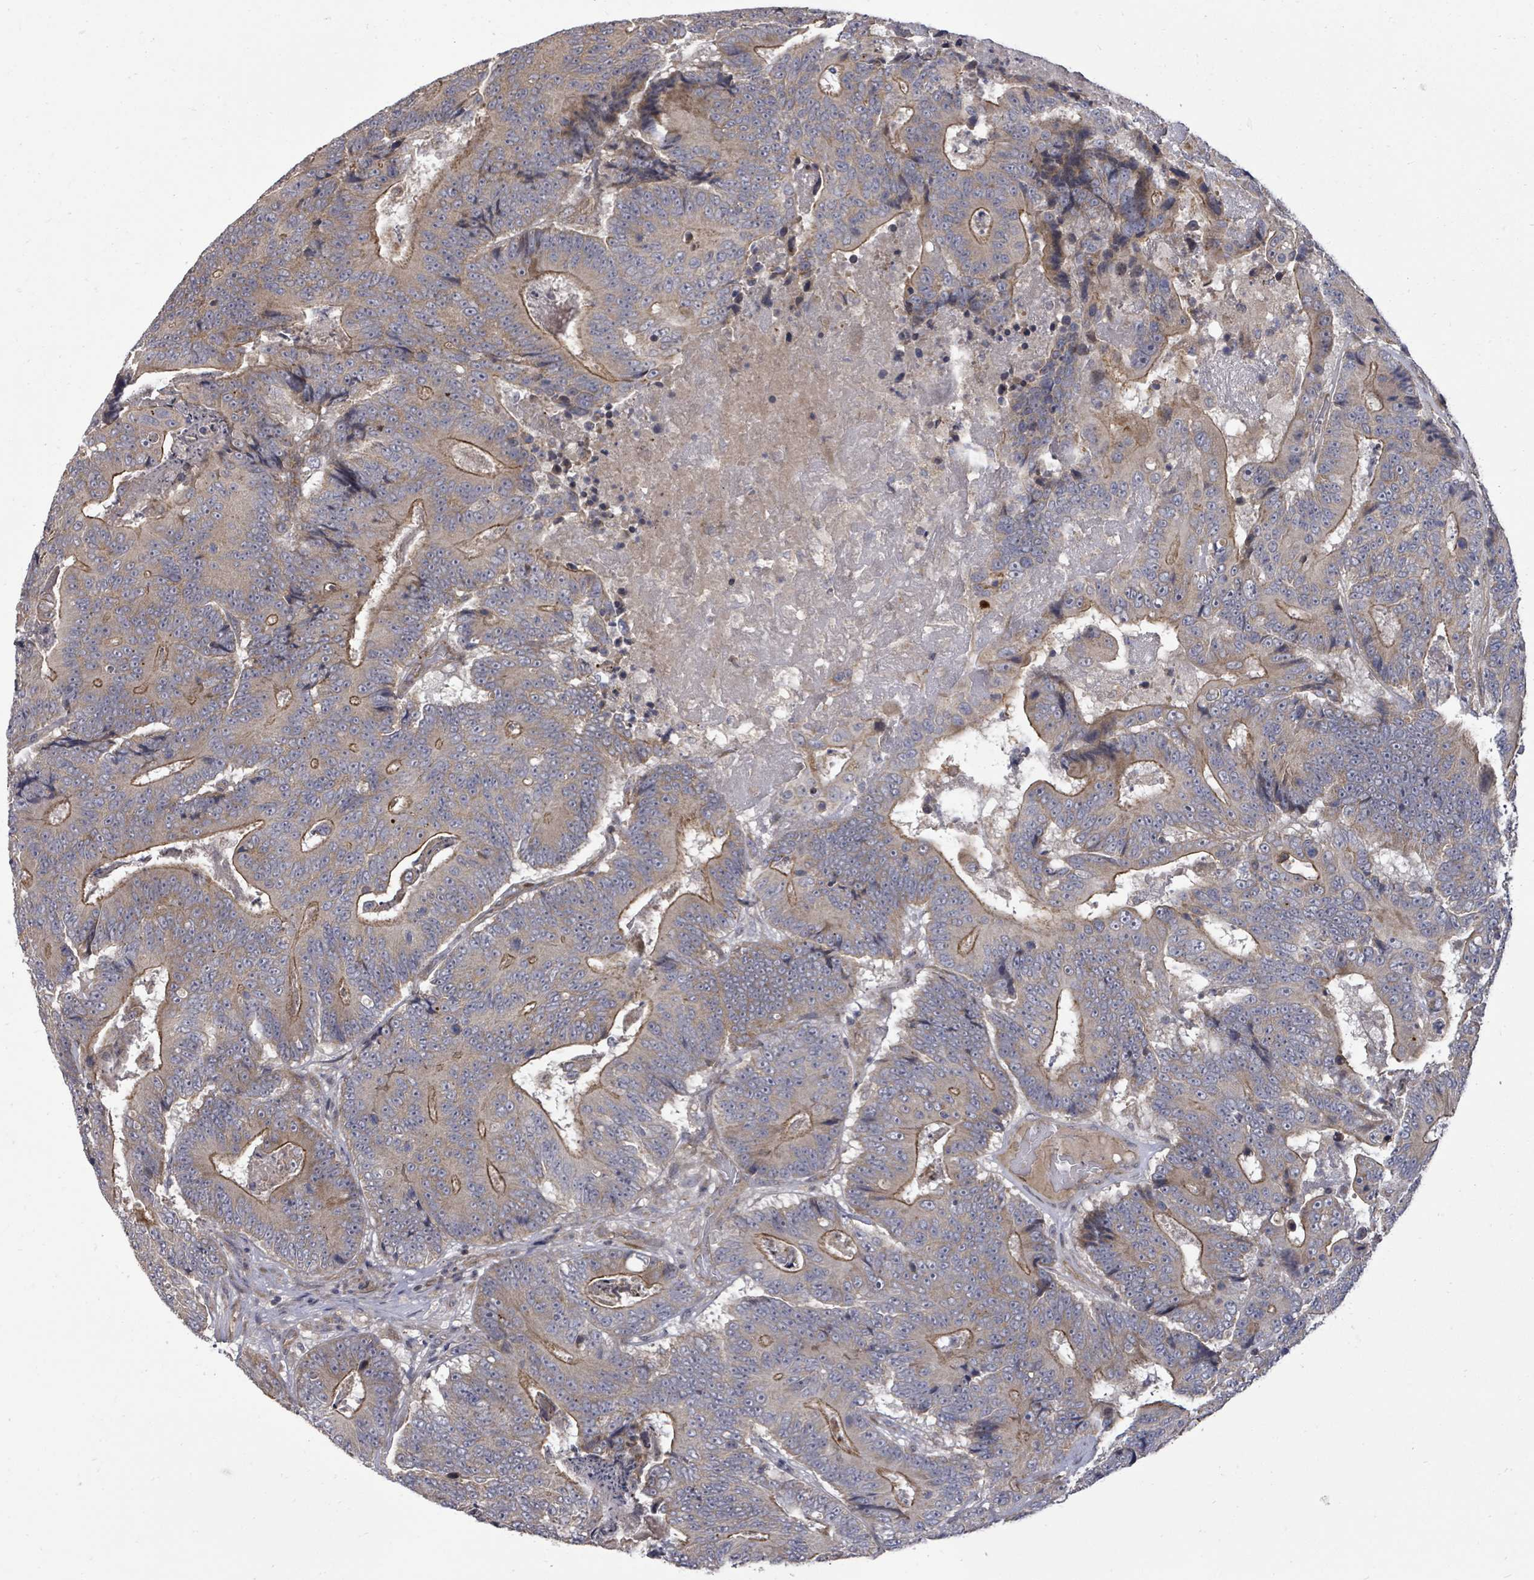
{"staining": {"intensity": "moderate", "quantity": "<25%", "location": "cytoplasmic/membranous"}, "tissue": "colorectal cancer", "cell_type": "Tumor cells", "image_type": "cancer", "snomed": [{"axis": "morphology", "description": "Adenocarcinoma, NOS"}, {"axis": "topography", "description": "Colon"}], "caption": "Adenocarcinoma (colorectal) stained with immunohistochemistry (IHC) exhibits moderate cytoplasmic/membranous expression in about <25% of tumor cells.", "gene": "KRTAP27-1", "patient": {"sex": "male", "age": 83}}